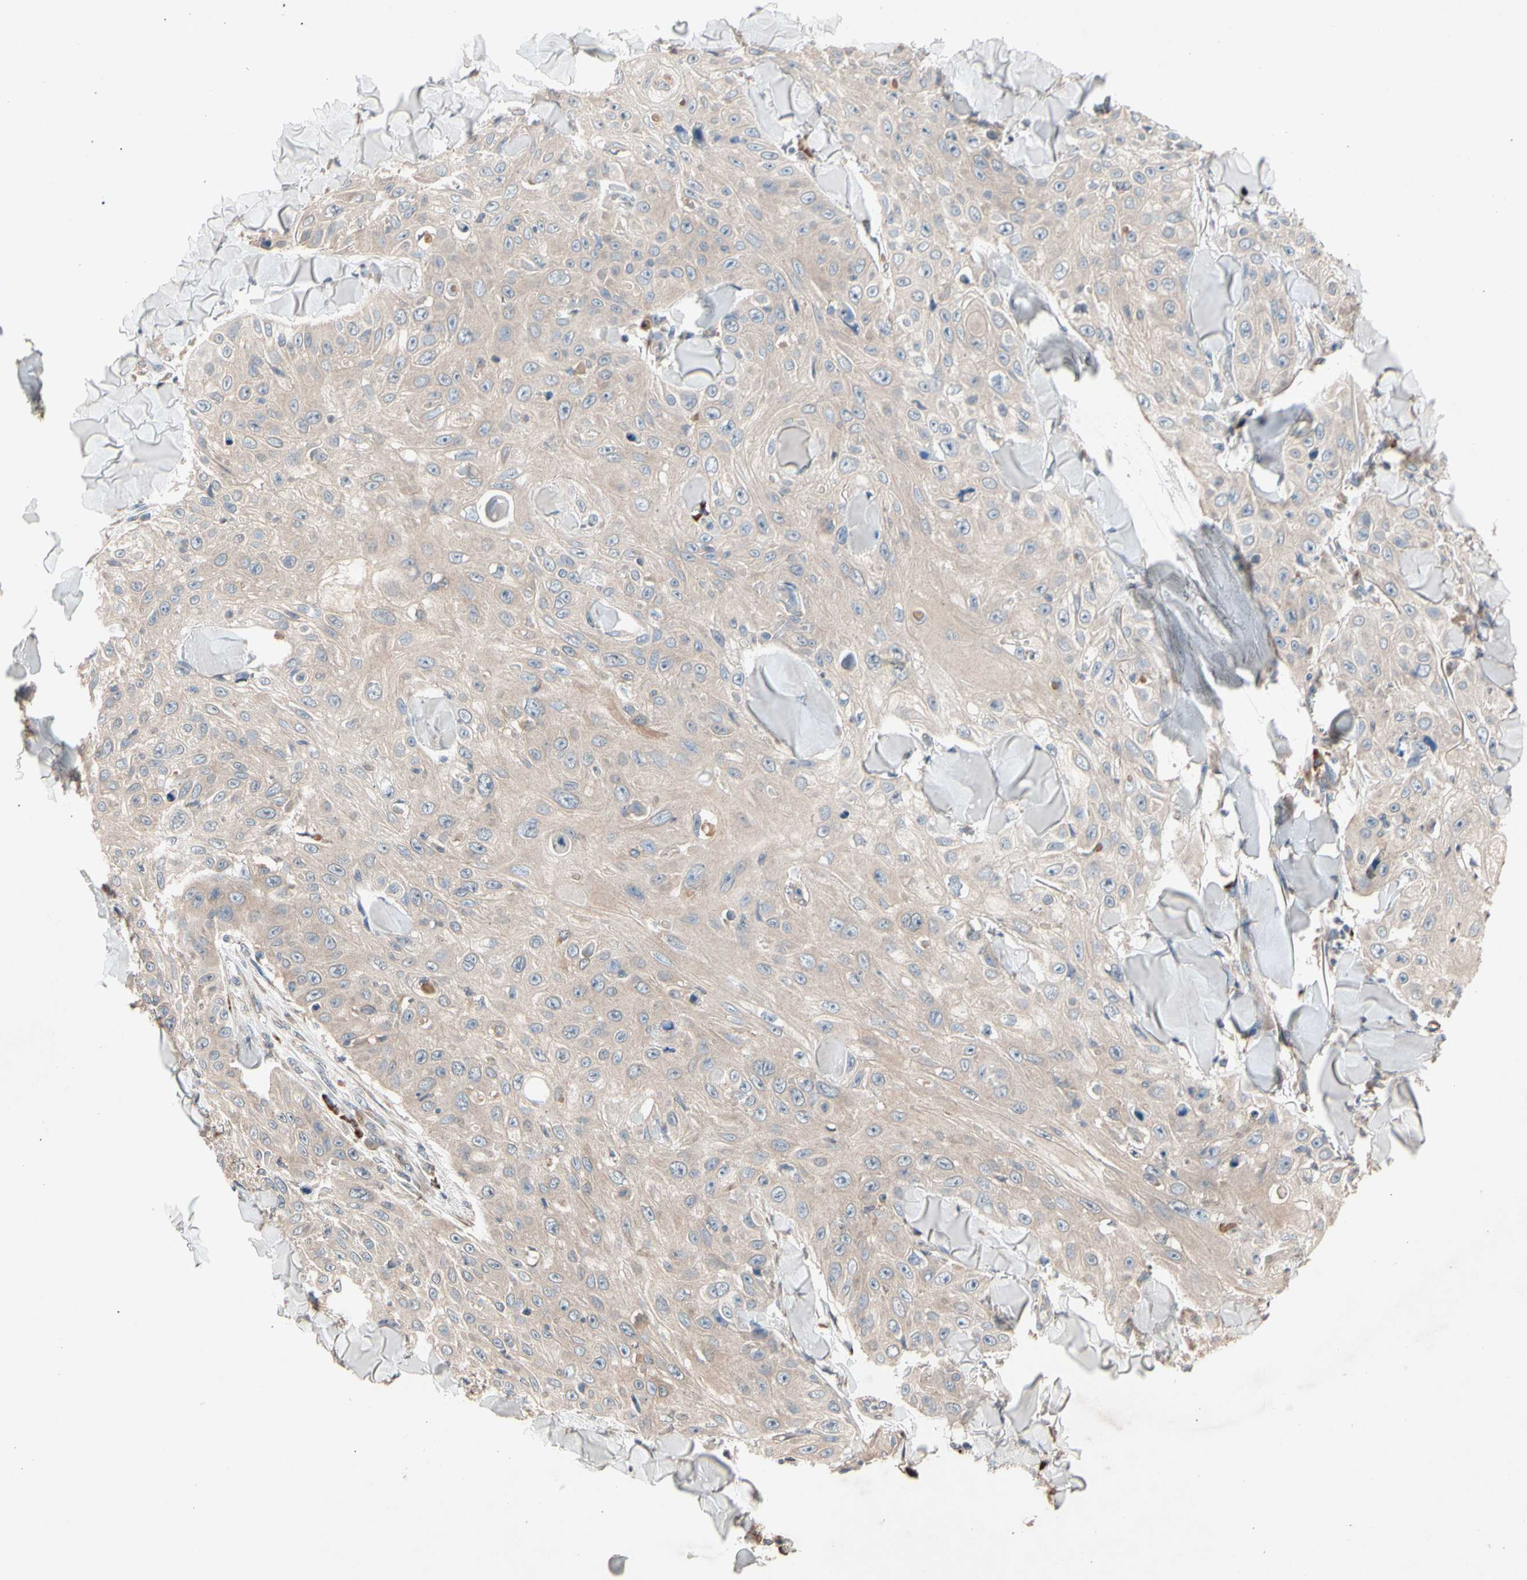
{"staining": {"intensity": "weak", "quantity": ">75%", "location": "cytoplasmic/membranous"}, "tissue": "skin cancer", "cell_type": "Tumor cells", "image_type": "cancer", "snomed": [{"axis": "morphology", "description": "Squamous cell carcinoma, NOS"}, {"axis": "topography", "description": "Skin"}], "caption": "A low amount of weak cytoplasmic/membranous staining is present in approximately >75% of tumor cells in skin cancer (squamous cell carcinoma) tissue.", "gene": "PRDX4", "patient": {"sex": "male", "age": 86}}